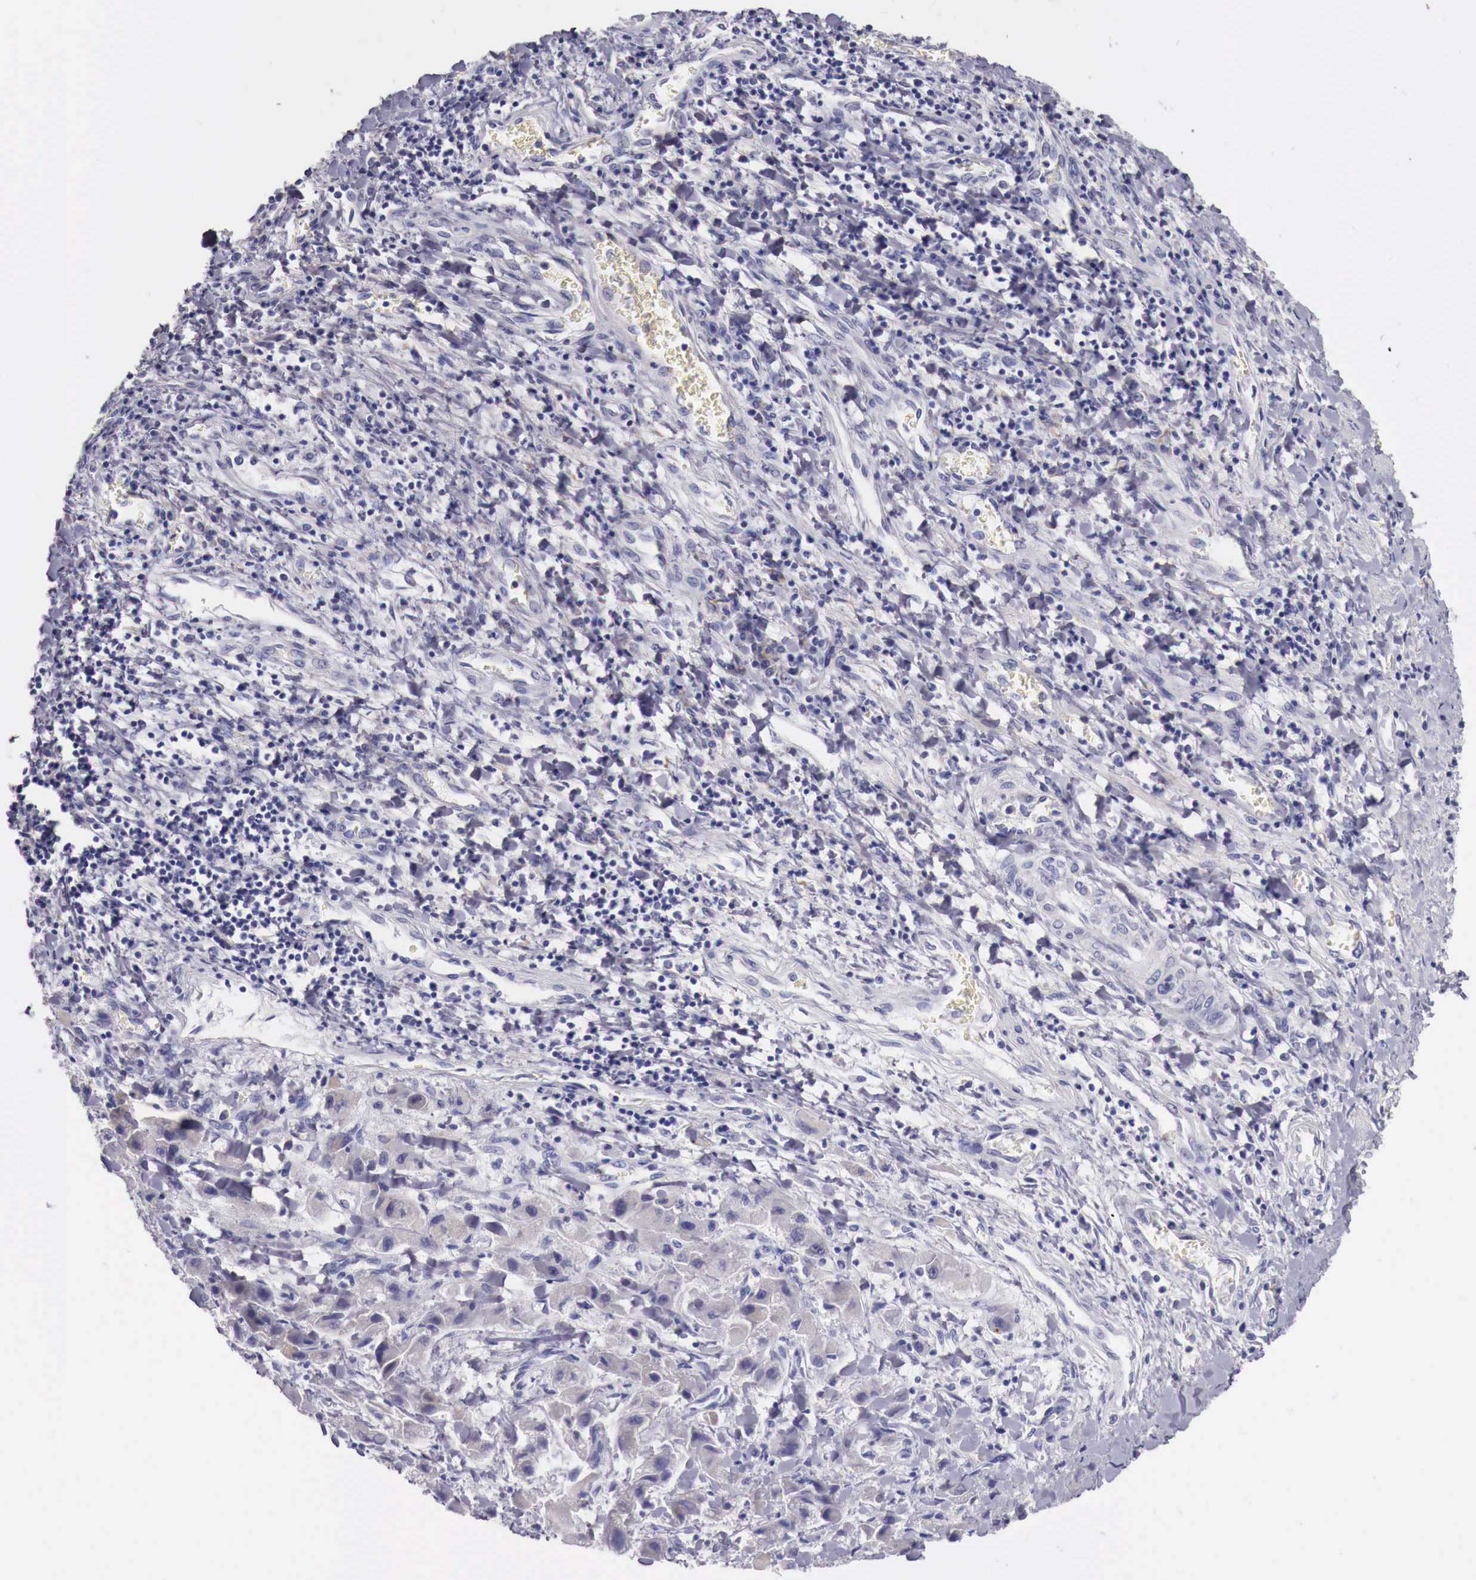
{"staining": {"intensity": "weak", "quantity": "25%-75%", "location": "cytoplasmic/membranous"}, "tissue": "liver cancer", "cell_type": "Tumor cells", "image_type": "cancer", "snomed": [{"axis": "morphology", "description": "Carcinoma, Hepatocellular, NOS"}, {"axis": "topography", "description": "Liver"}], "caption": "Immunohistochemistry (IHC) micrograph of neoplastic tissue: hepatocellular carcinoma (liver) stained using IHC displays low levels of weak protein expression localized specifically in the cytoplasmic/membranous of tumor cells, appearing as a cytoplasmic/membranous brown color.", "gene": "NREP", "patient": {"sex": "male", "age": 24}}